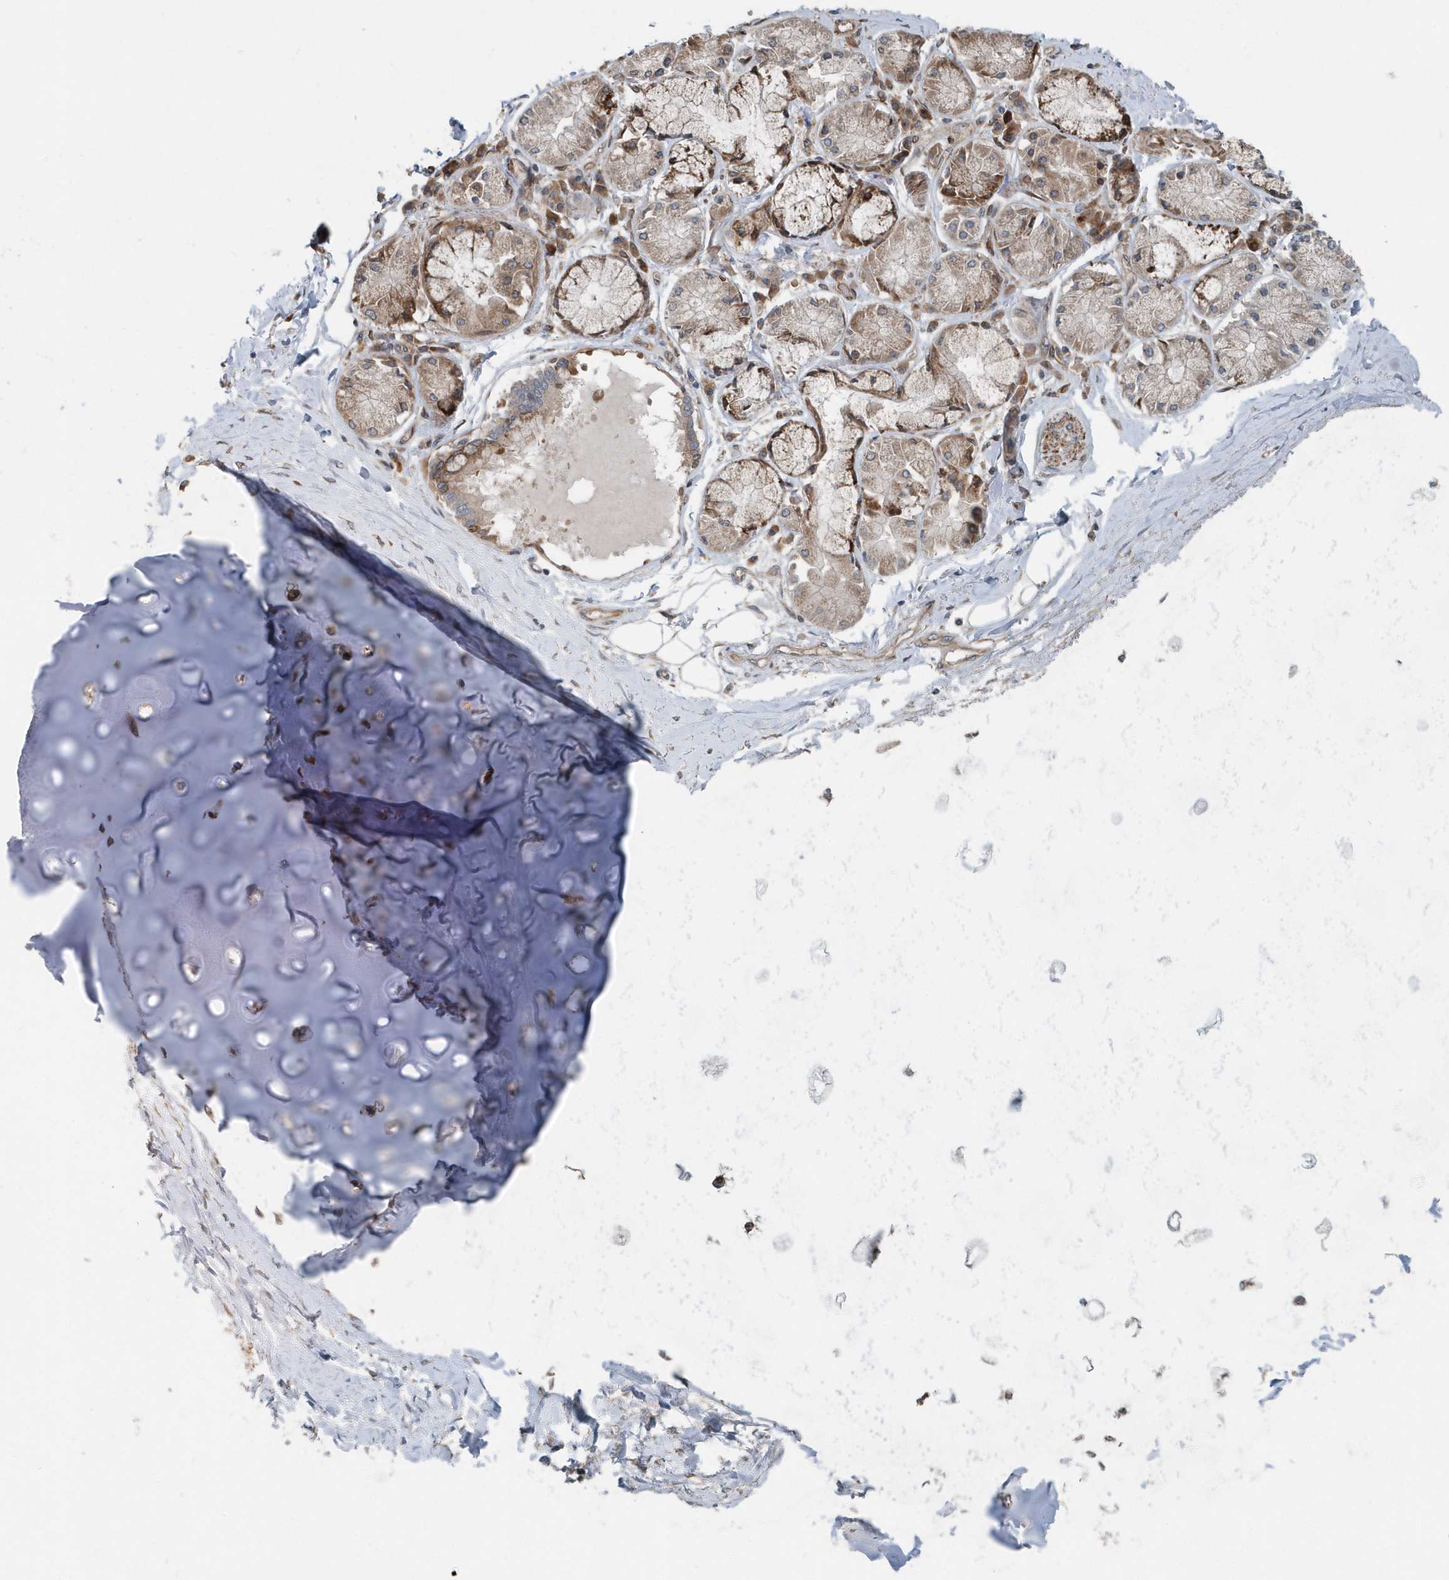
{"staining": {"intensity": "strong", "quantity": ">75%", "location": "cytoplasmic/membranous"}, "tissue": "adipose tissue", "cell_type": "Adipocytes", "image_type": "normal", "snomed": [{"axis": "morphology", "description": "Normal tissue, NOS"}, {"axis": "topography", "description": "Cartilage tissue"}, {"axis": "topography", "description": "Bronchus"}, {"axis": "topography", "description": "Lung"}, {"axis": "topography", "description": "Peripheral nerve tissue"}], "caption": "Immunohistochemical staining of unremarkable adipose tissue shows high levels of strong cytoplasmic/membranous expression in approximately >75% of adipocytes.", "gene": "MCC", "patient": {"sex": "female", "age": 49}}